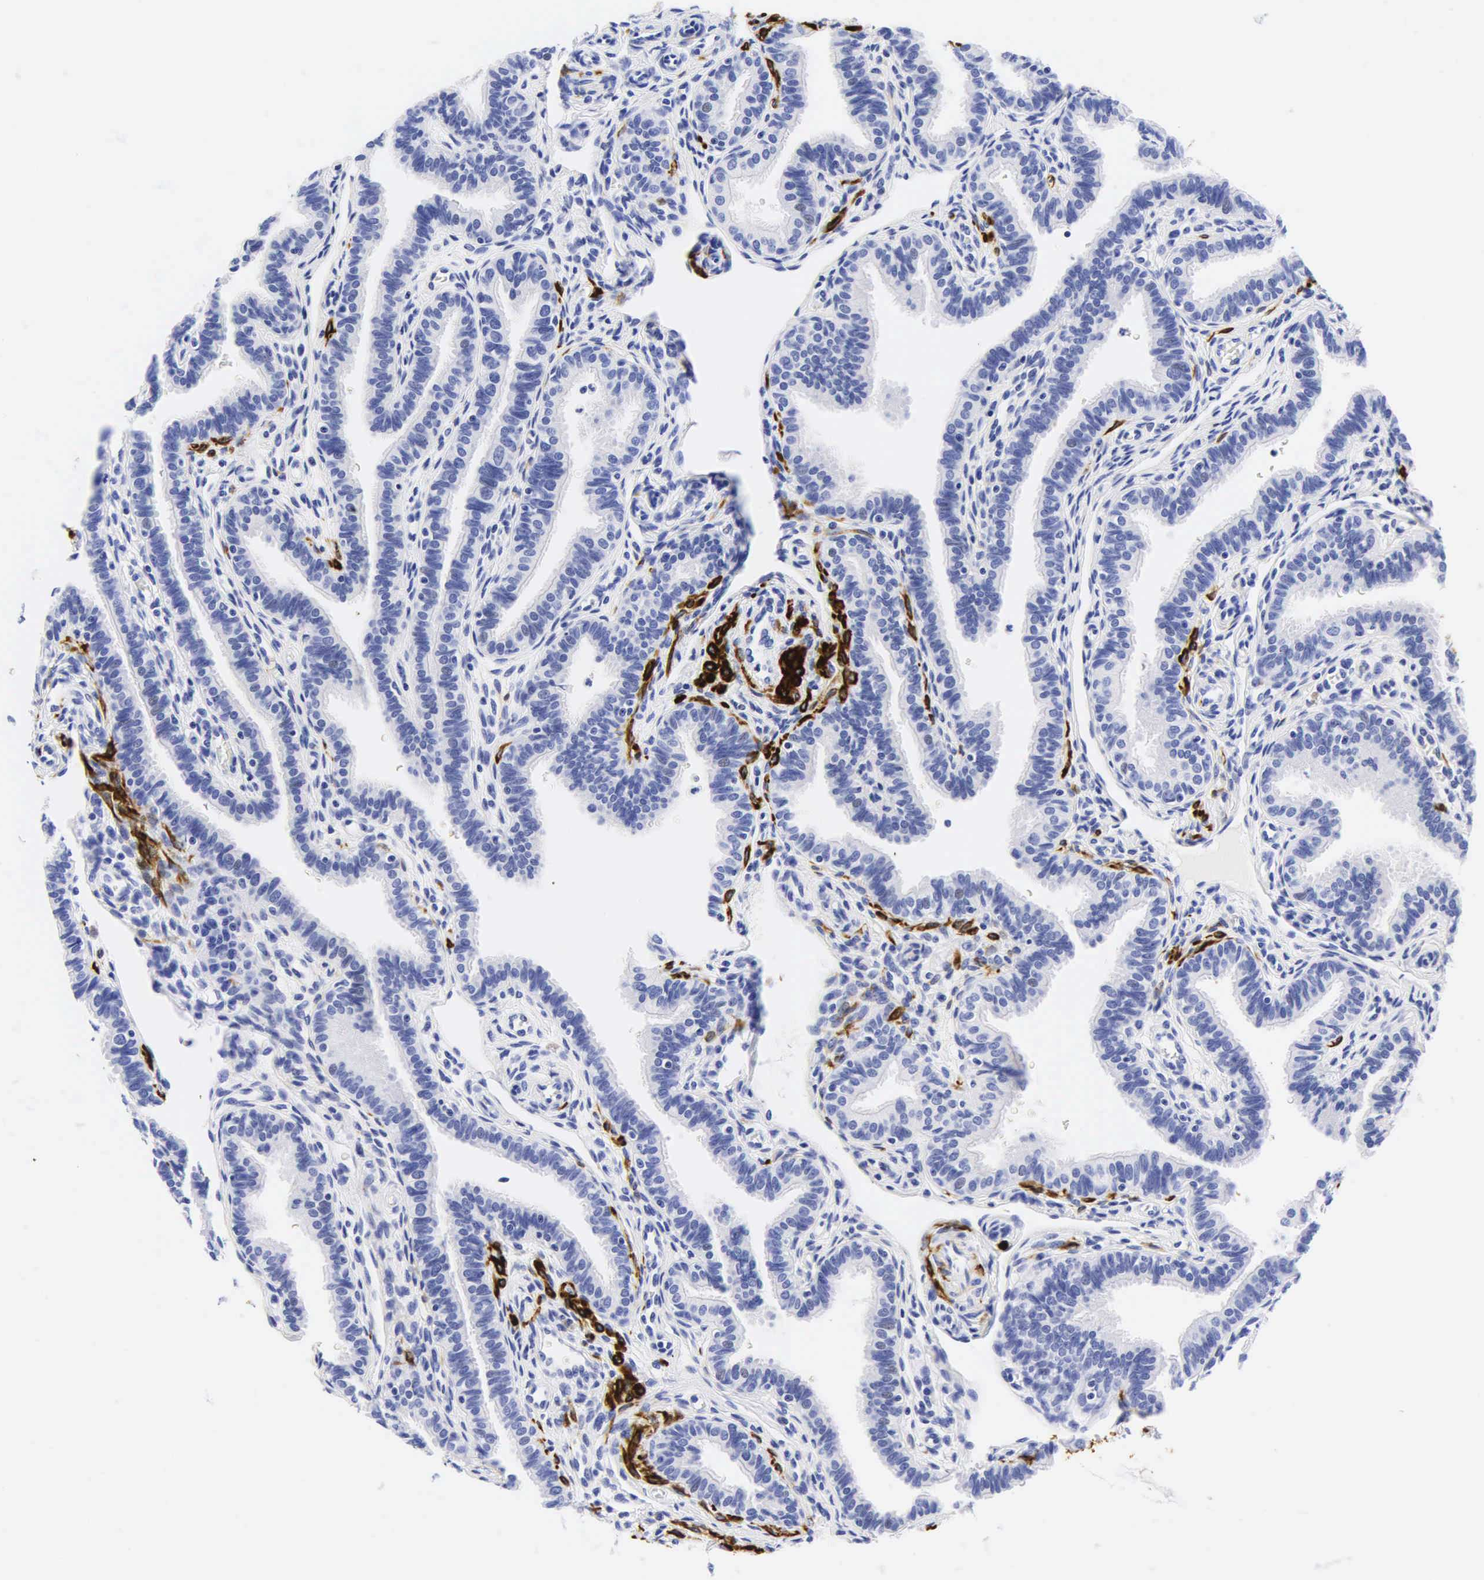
{"staining": {"intensity": "negative", "quantity": "none", "location": "none"}, "tissue": "fallopian tube", "cell_type": "Glandular cells", "image_type": "normal", "snomed": [{"axis": "morphology", "description": "Normal tissue, NOS"}, {"axis": "topography", "description": "Fallopian tube"}], "caption": "IHC image of benign human fallopian tube stained for a protein (brown), which displays no staining in glandular cells.", "gene": "DES", "patient": {"sex": "female", "age": 32}}